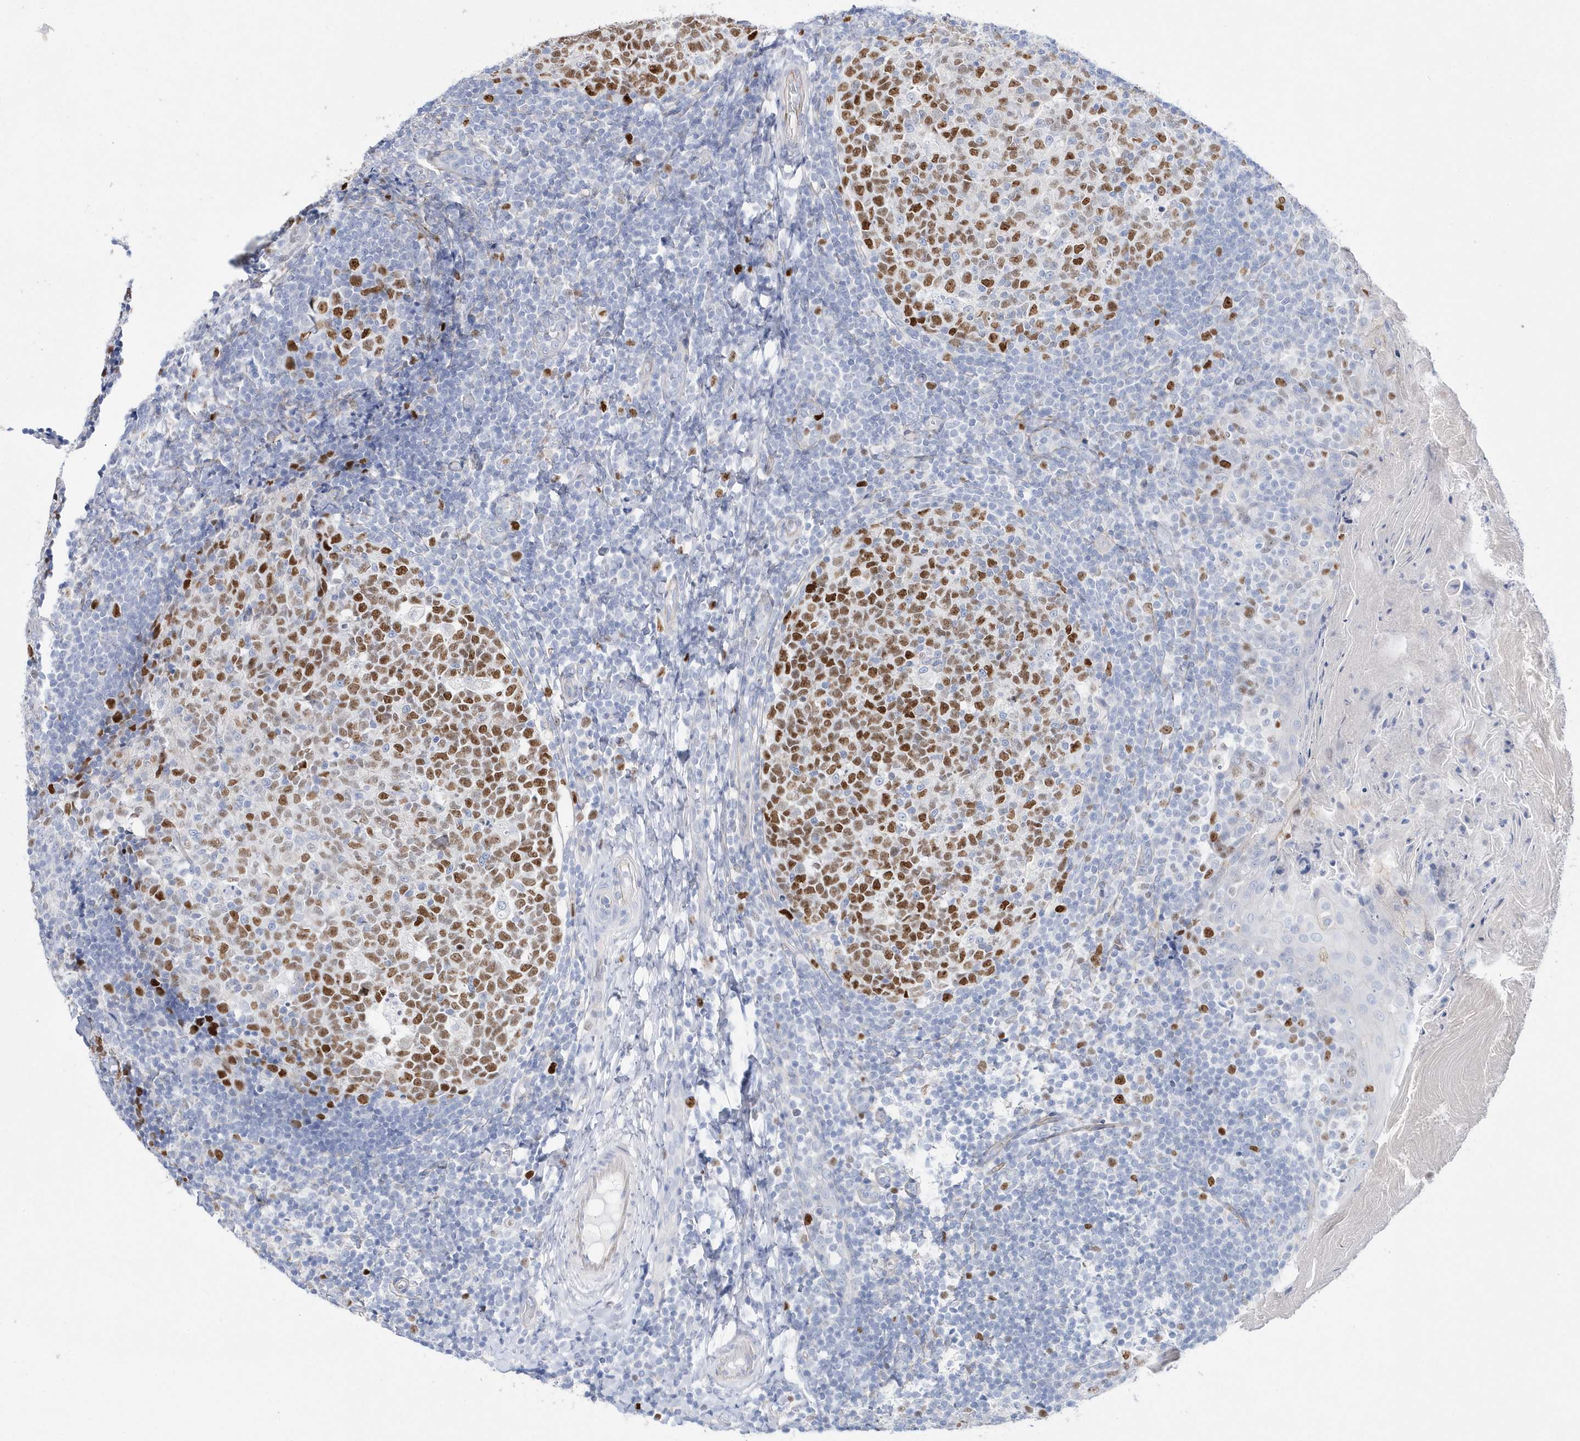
{"staining": {"intensity": "moderate", "quantity": ">75%", "location": "nuclear"}, "tissue": "tonsil", "cell_type": "Germinal center cells", "image_type": "normal", "snomed": [{"axis": "morphology", "description": "Normal tissue, NOS"}, {"axis": "topography", "description": "Tonsil"}], "caption": "Moderate nuclear staining is seen in approximately >75% of germinal center cells in unremarkable tonsil.", "gene": "TMCO6", "patient": {"sex": "female", "age": 19}}